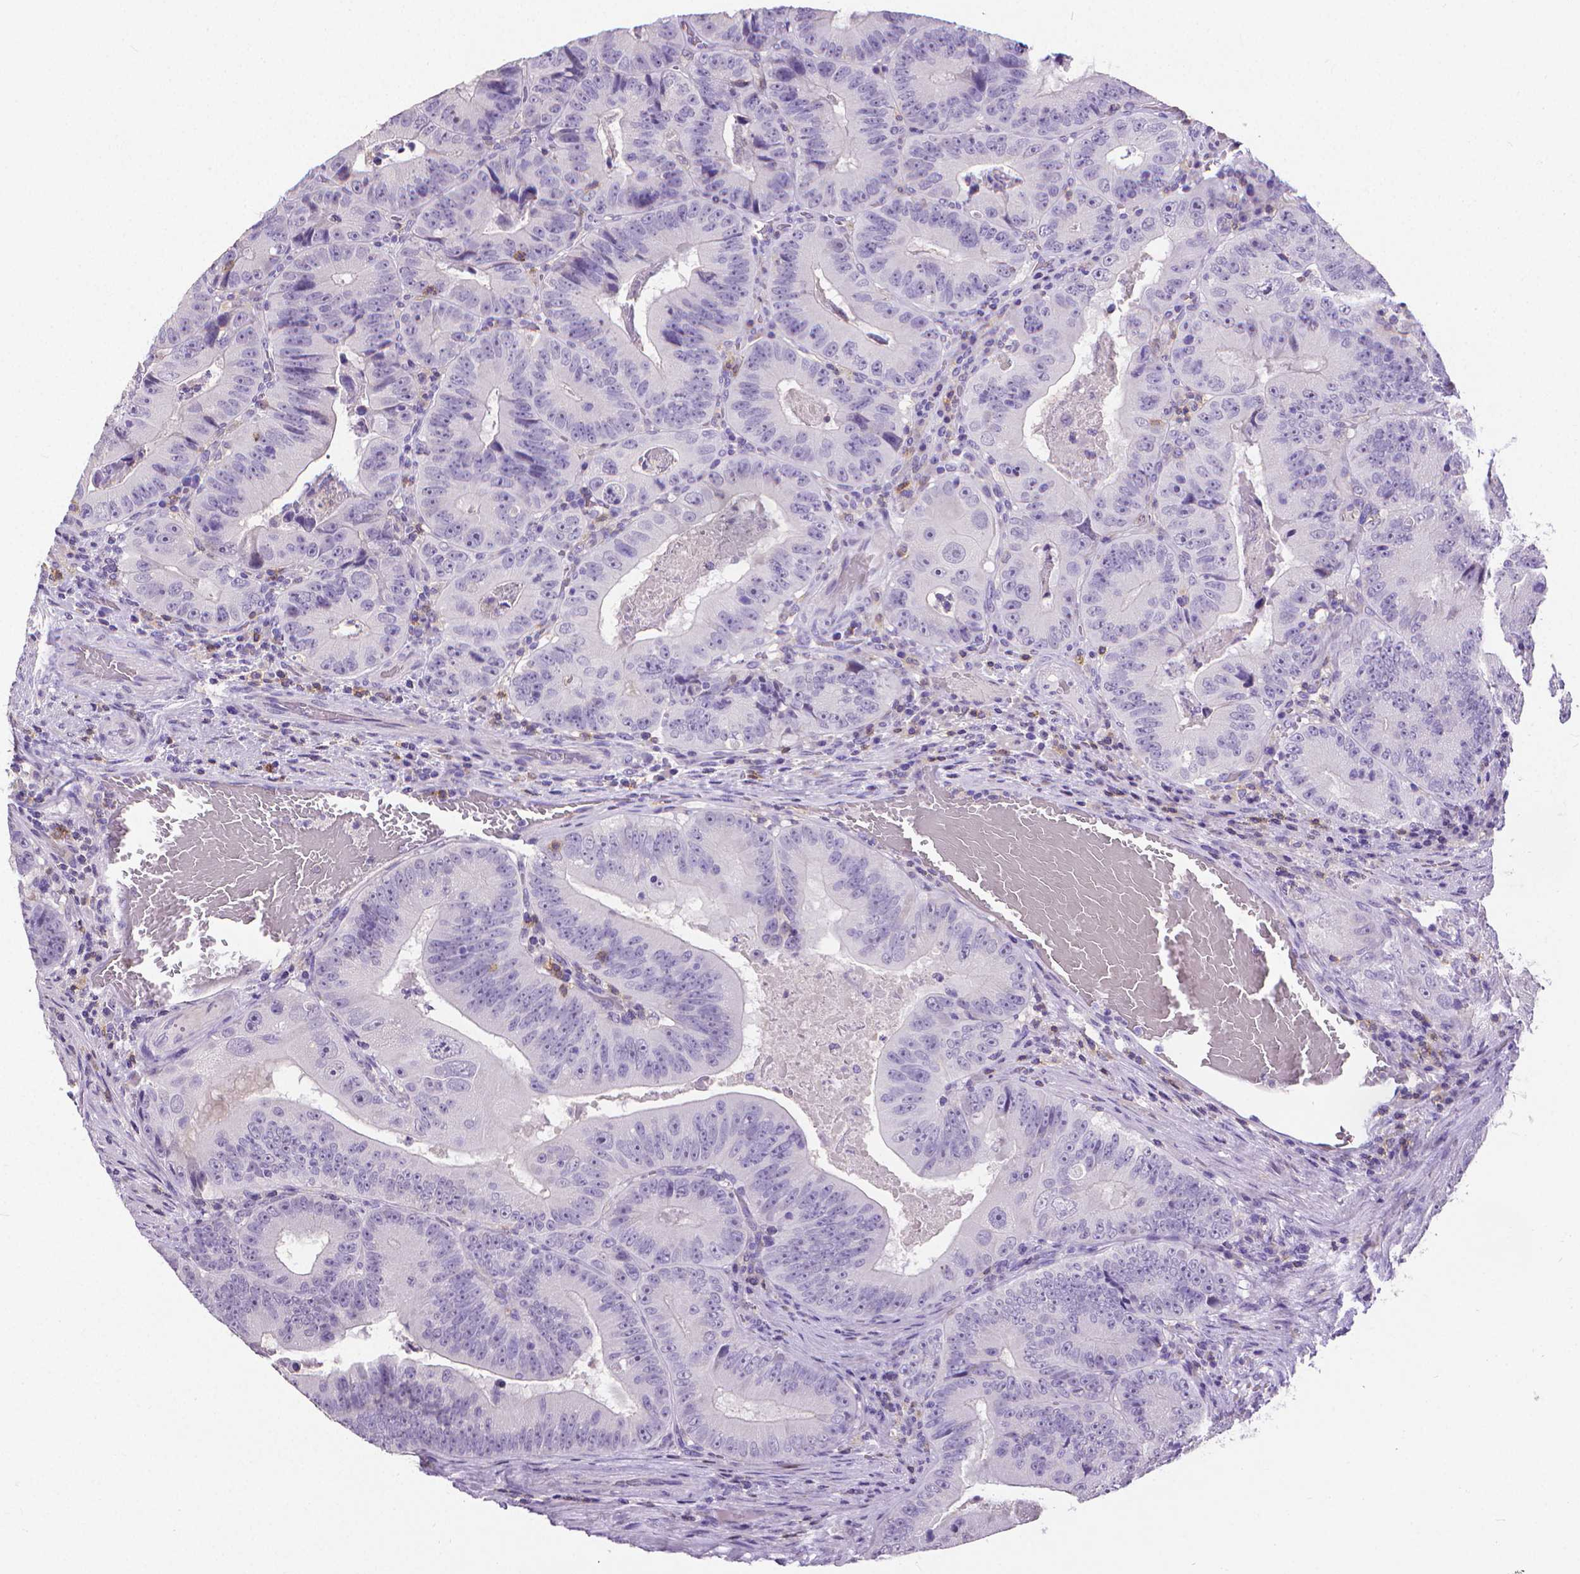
{"staining": {"intensity": "negative", "quantity": "none", "location": "none"}, "tissue": "colorectal cancer", "cell_type": "Tumor cells", "image_type": "cancer", "snomed": [{"axis": "morphology", "description": "Adenocarcinoma, NOS"}, {"axis": "topography", "description": "Colon"}], "caption": "High magnification brightfield microscopy of colorectal cancer stained with DAB (3,3'-diaminobenzidine) (brown) and counterstained with hematoxylin (blue): tumor cells show no significant staining.", "gene": "CD4", "patient": {"sex": "female", "age": 86}}